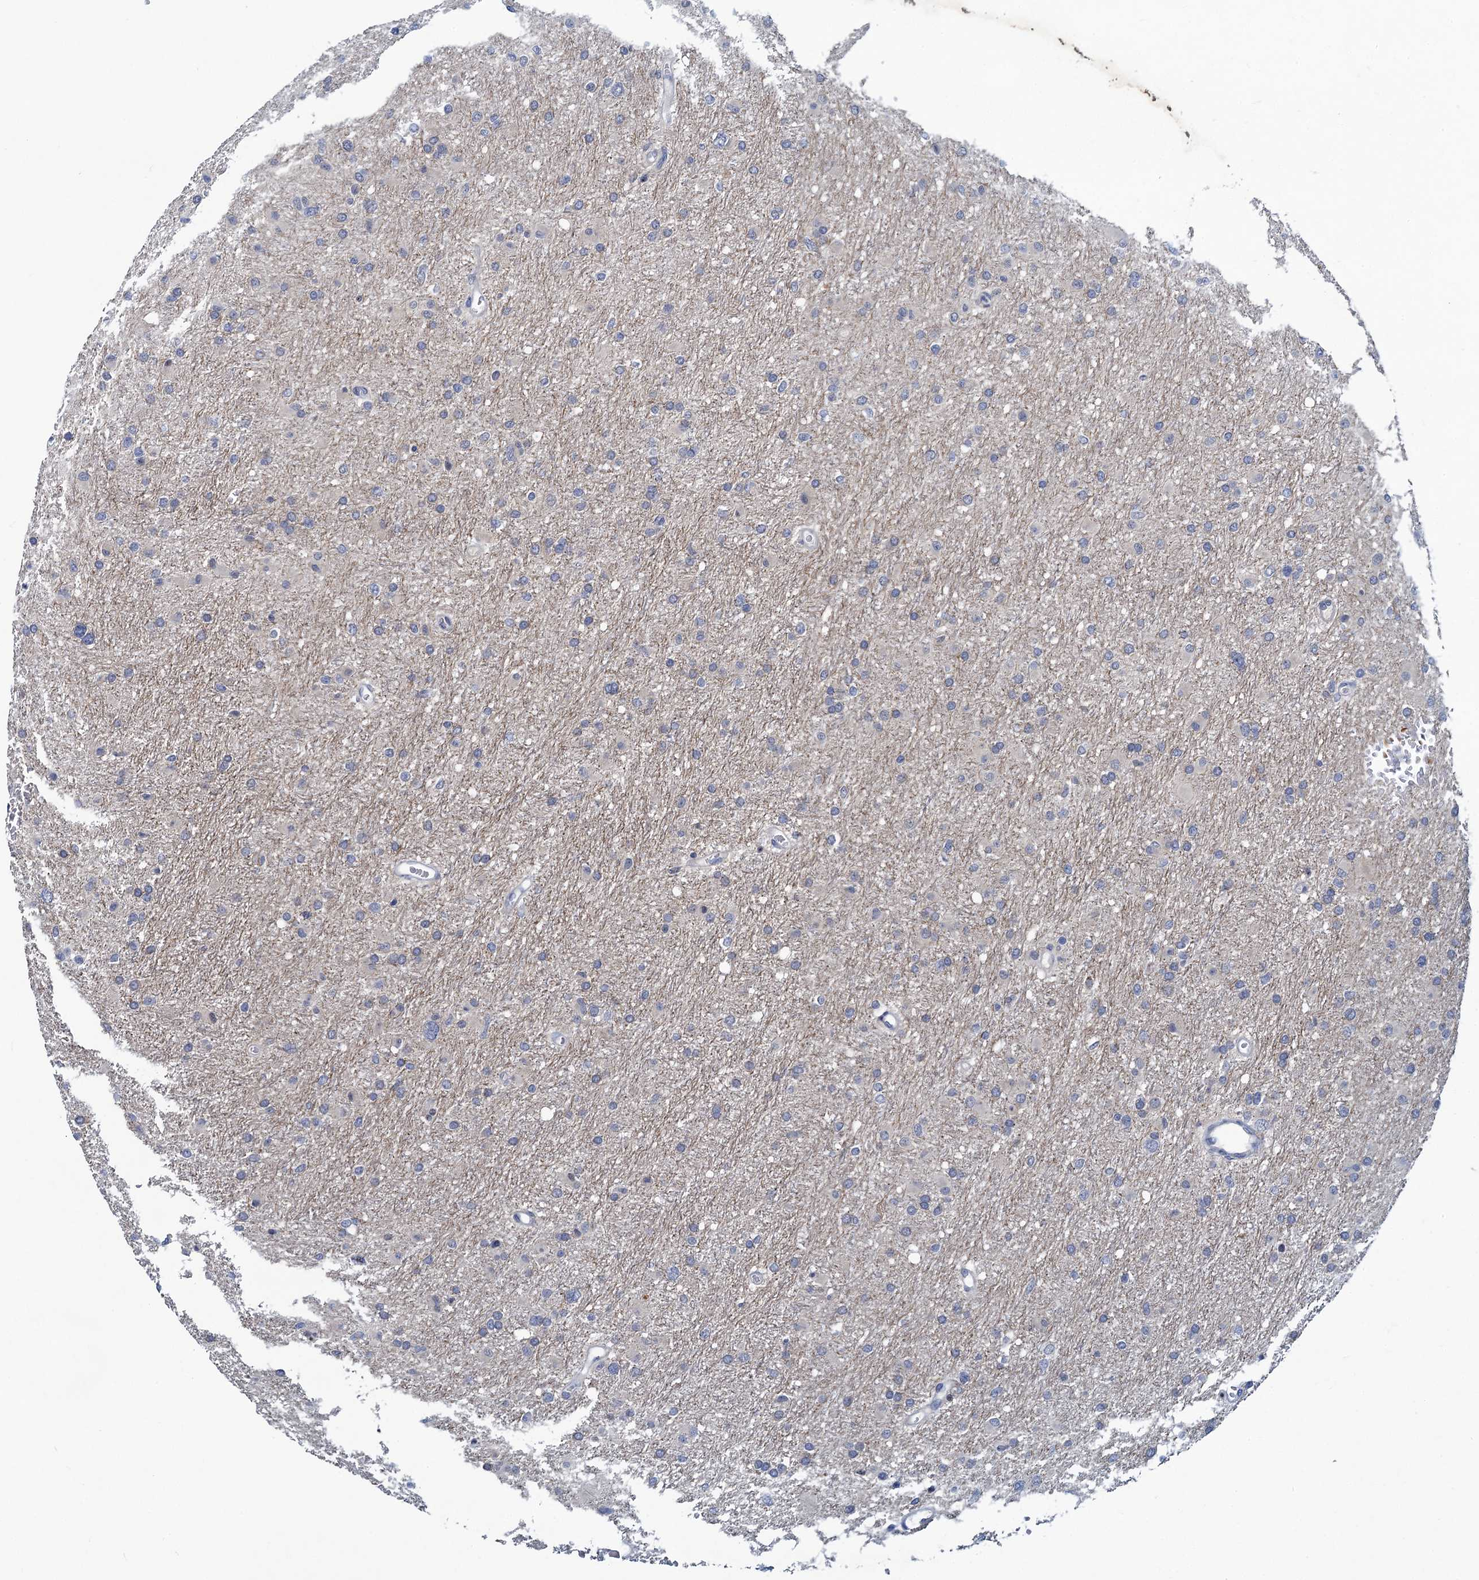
{"staining": {"intensity": "negative", "quantity": "none", "location": "none"}, "tissue": "glioma", "cell_type": "Tumor cells", "image_type": "cancer", "snomed": [{"axis": "morphology", "description": "Glioma, malignant, High grade"}, {"axis": "topography", "description": "Cerebral cortex"}], "caption": "This micrograph is of high-grade glioma (malignant) stained with immunohistochemistry to label a protein in brown with the nuclei are counter-stained blue. There is no expression in tumor cells.", "gene": "ATOSA", "patient": {"sex": "female", "age": 36}}